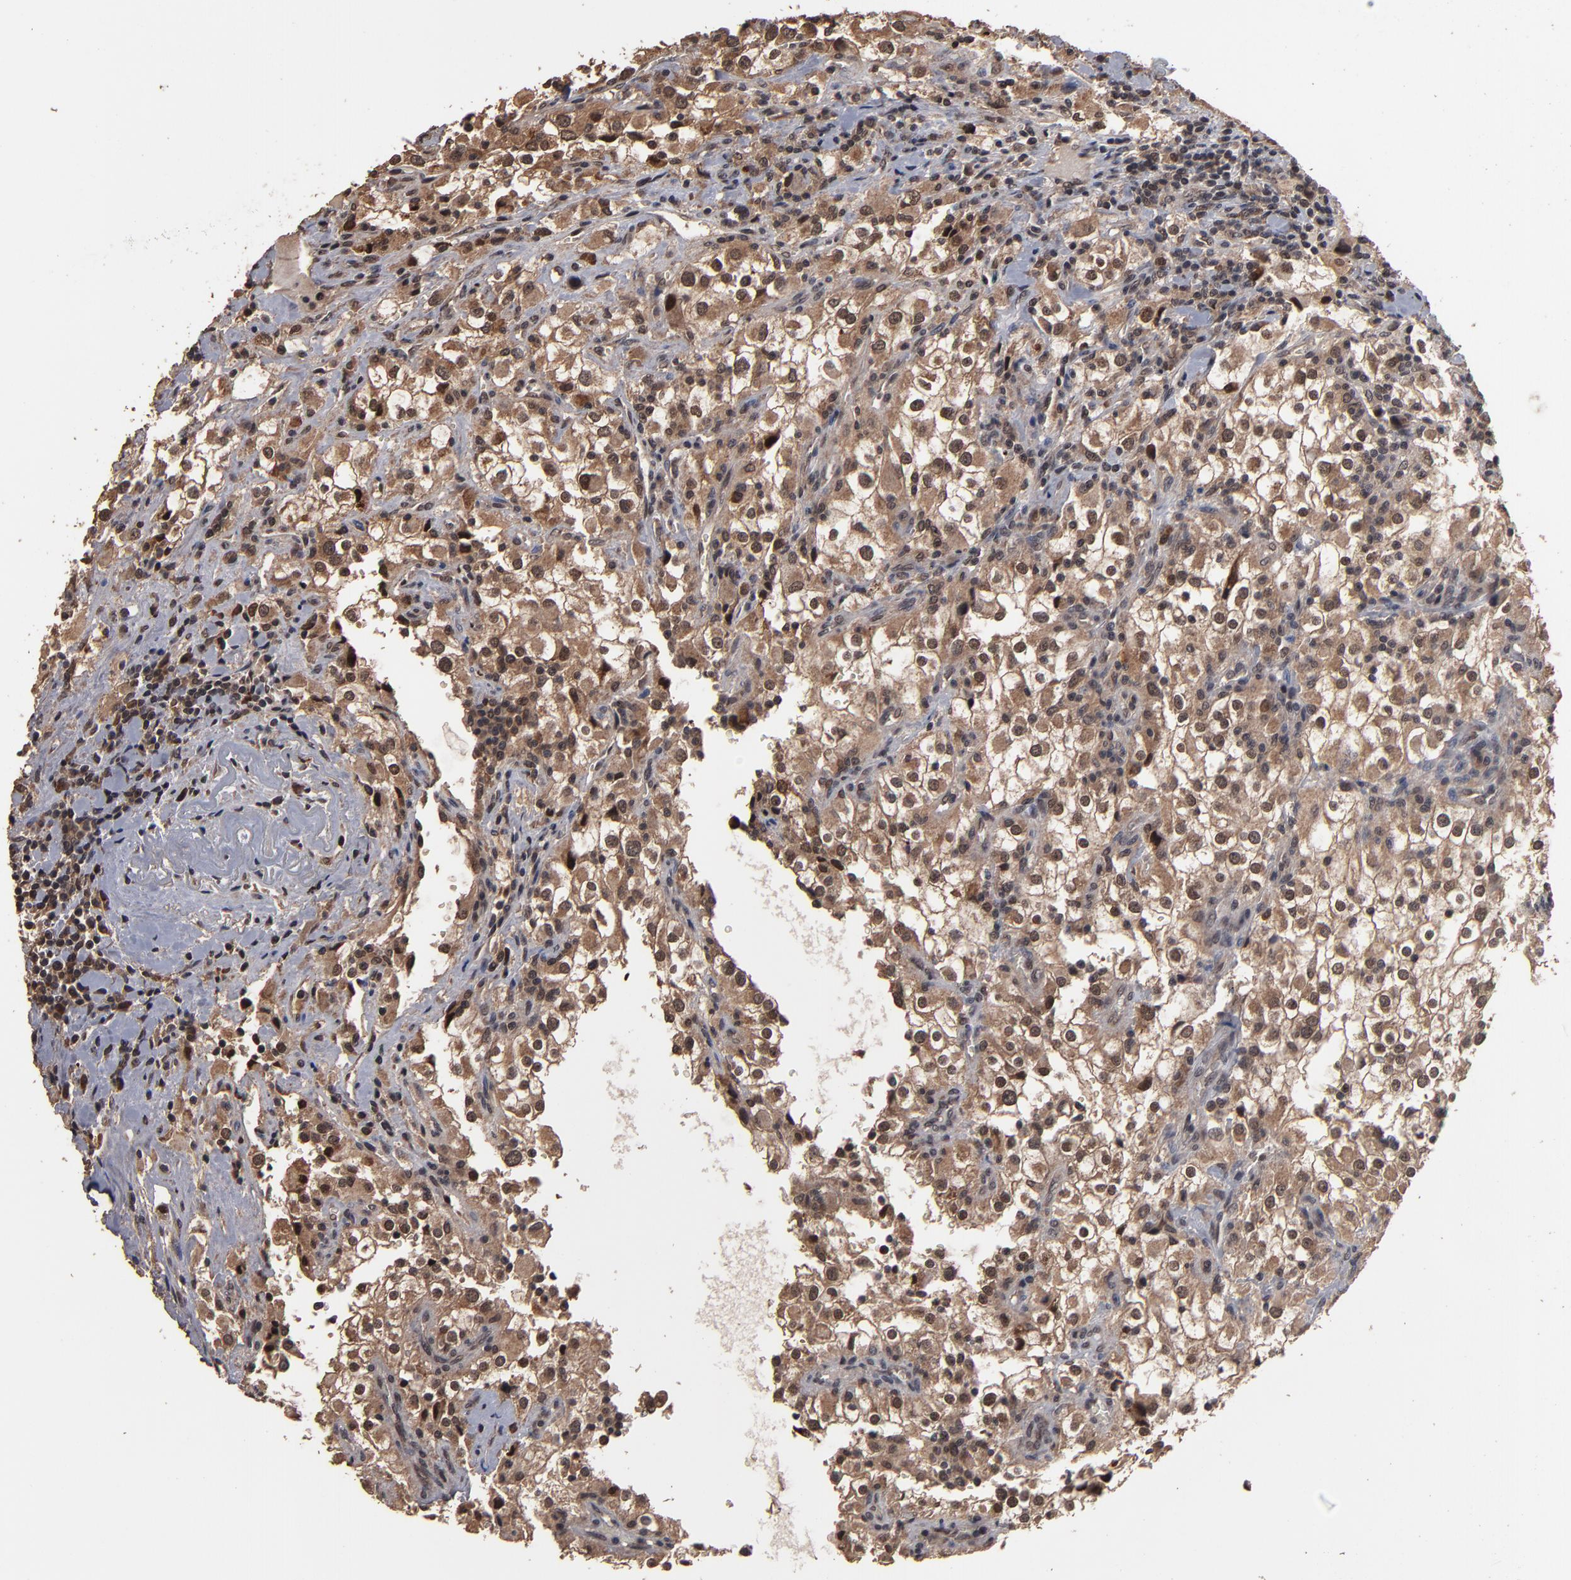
{"staining": {"intensity": "moderate", "quantity": ">75%", "location": "cytoplasmic/membranous,nuclear"}, "tissue": "renal cancer", "cell_type": "Tumor cells", "image_type": "cancer", "snomed": [{"axis": "morphology", "description": "Adenocarcinoma, NOS"}, {"axis": "topography", "description": "Kidney"}], "caption": "The histopathology image exhibits staining of renal cancer (adenocarcinoma), revealing moderate cytoplasmic/membranous and nuclear protein expression (brown color) within tumor cells.", "gene": "NXF2B", "patient": {"sex": "female", "age": 52}}